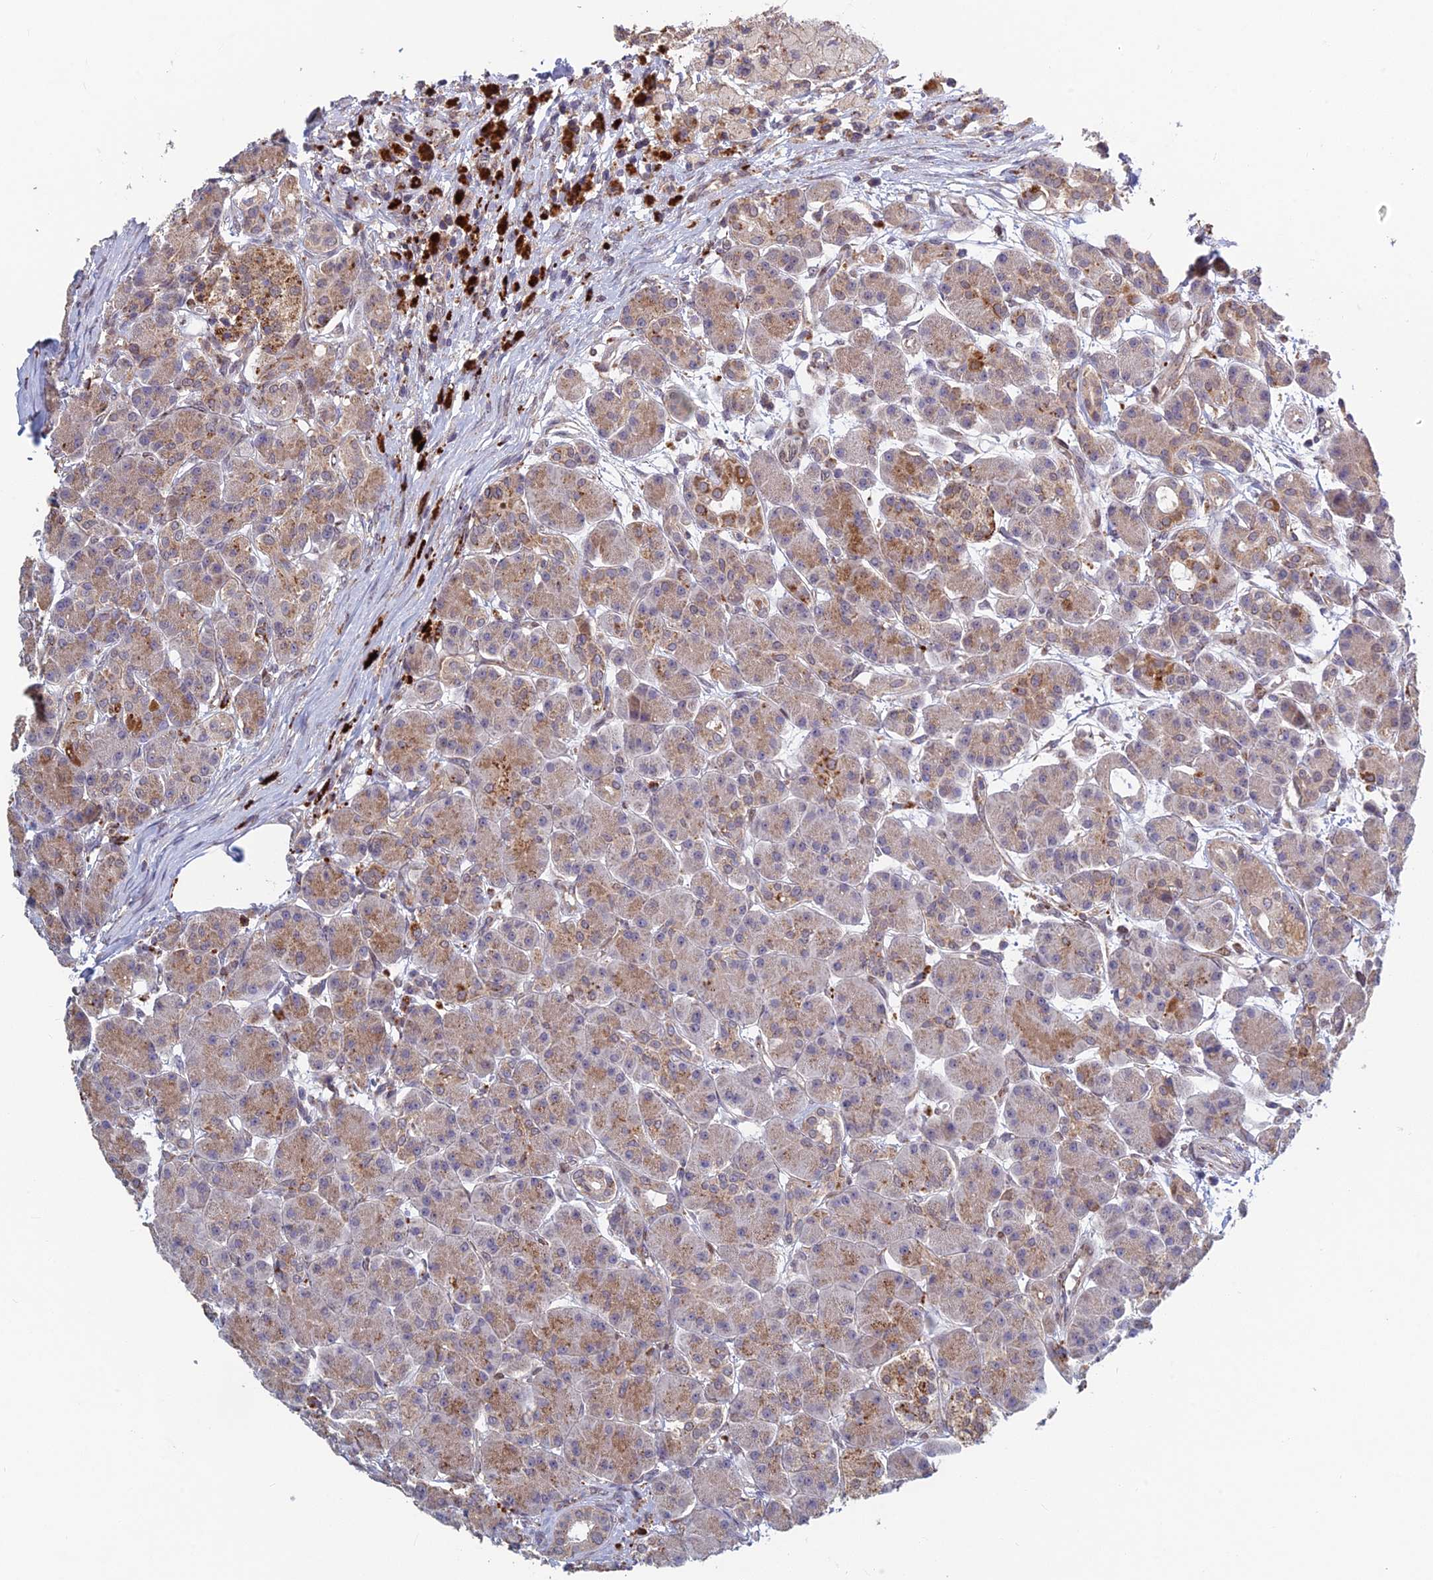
{"staining": {"intensity": "strong", "quantity": "<25%", "location": "cytoplasmic/membranous"}, "tissue": "pancreas", "cell_type": "Exocrine glandular cells", "image_type": "normal", "snomed": [{"axis": "morphology", "description": "Normal tissue, NOS"}, {"axis": "topography", "description": "Pancreas"}], "caption": "Protein staining of benign pancreas displays strong cytoplasmic/membranous positivity in about <25% of exocrine glandular cells. Immunohistochemistry stains the protein in brown and the nuclei are stained blue.", "gene": "FOXS1", "patient": {"sex": "male", "age": 63}}